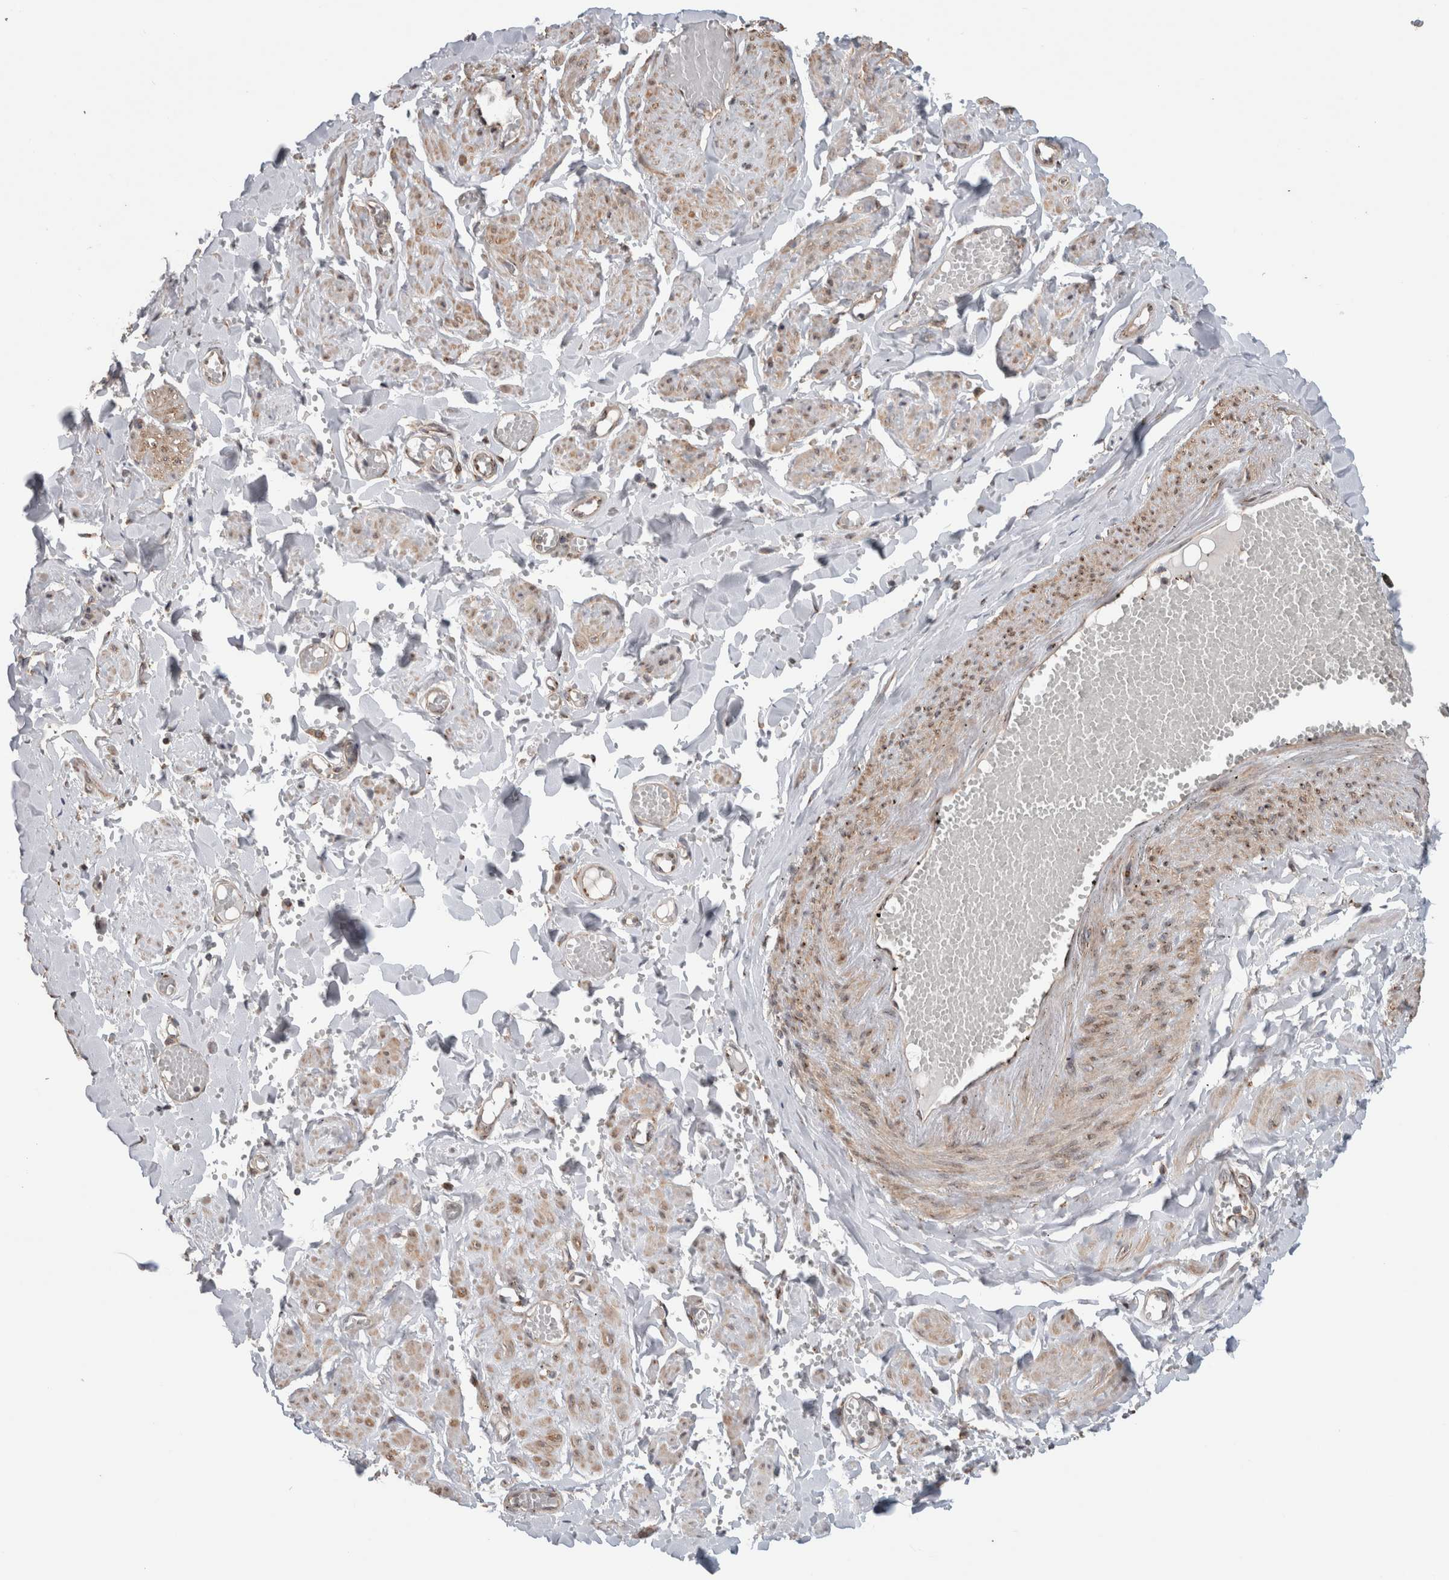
{"staining": {"intensity": "weak", "quantity": "<25%", "location": "cytoplasmic/membranous"}, "tissue": "adipose tissue", "cell_type": "Adipocytes", "image_type": "normal", "snomed": [{"axis": "morphology", "description": "Normal tissue, NOS"}, {"axis": "topography", "description": "Vascular tissue"}, {"axis": "topography", "description": "Fallopian tube"}, {"axis": "topography", "description": "Ovary"}], "caption": "Immunohistochemistry (IHC) histopathology image of benign adipose tissue: human adipose tissue stained with DAB (3,3'-diaminobenzidine) displays no significant protein staining in adipocytes.", "gene": "TRIM5", "patient": {"sex": "female", "age": 67}}